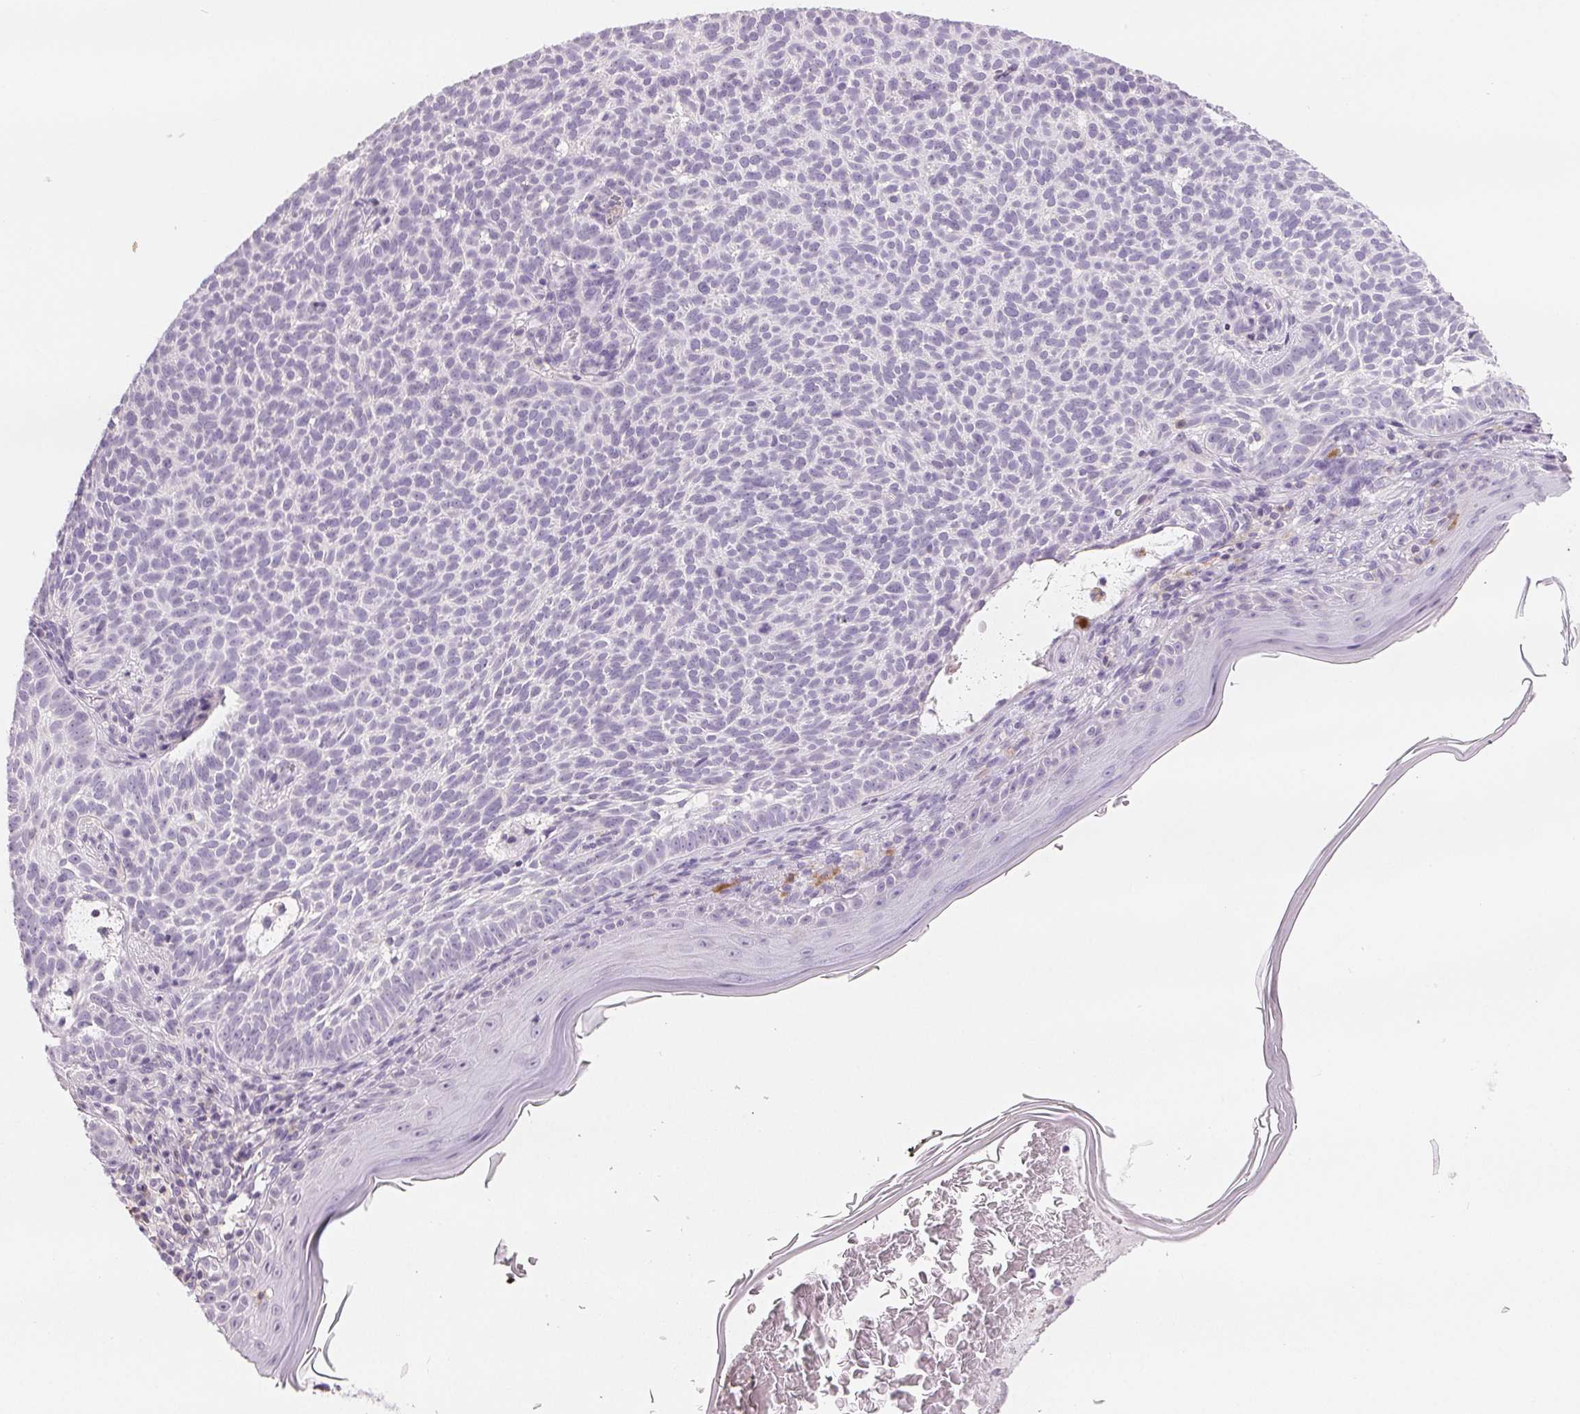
{"staining": {"intensity": "negative", "quantity": "none", "location": "none"}, "tissue": "skin cancer", "cell_type": "Tumor cells", "image_type": "cancer", "snomed": [{"axis": "morphology", "description": "Basal cell carcinoma"}, {"axis": "topography", "description": "Skin"}], "caption": "Protein analysis of skin basal cell carcinoma demonstrates no significant positivity in tumor cells. (DAB (3,3'-diaminobenzidine) immunohistochemistry (IHC) with hematoxylin counter stain).", "gene": "CD69", "patient": {"sex": "male", "age": 78}}